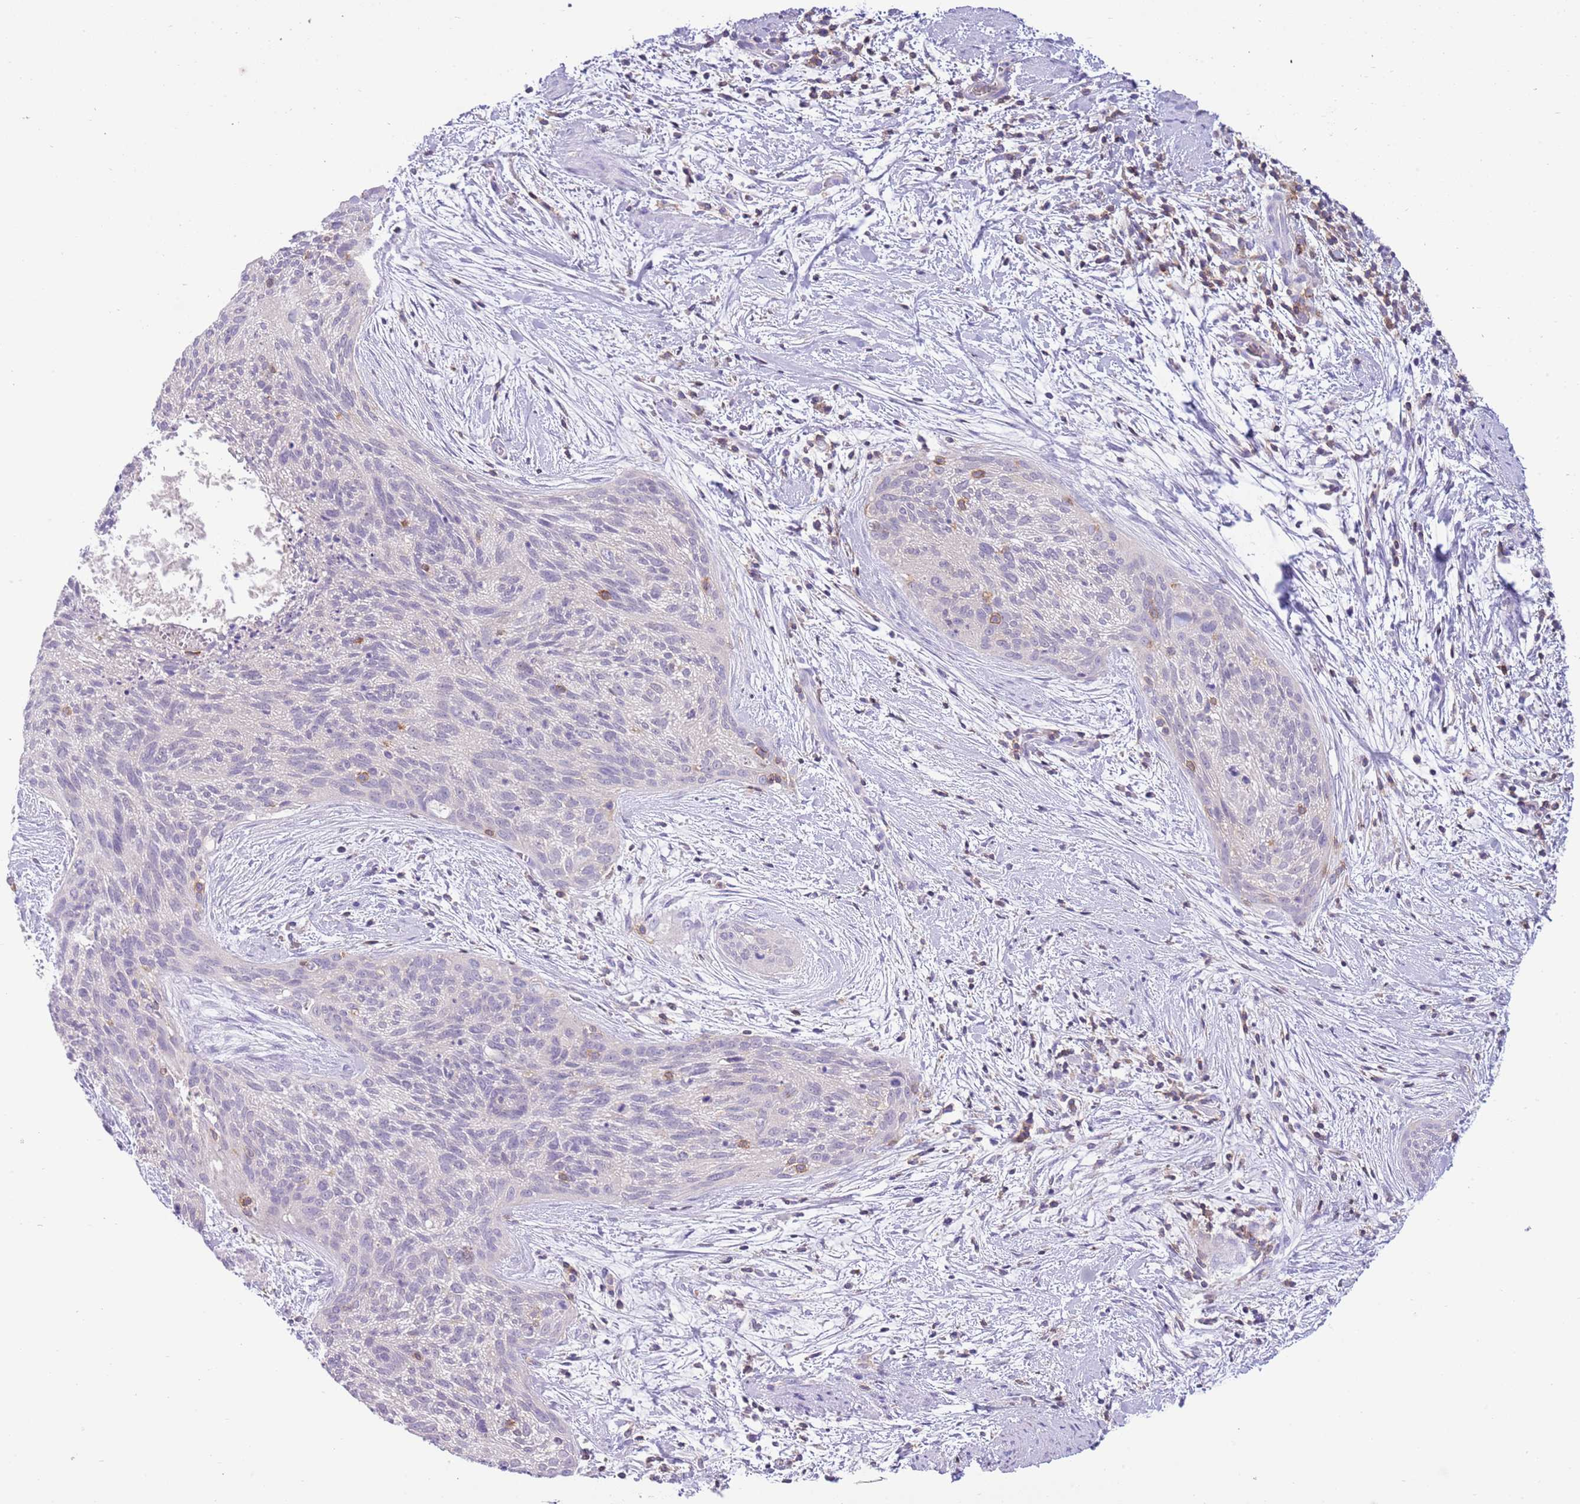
{"staining": {"intensity": "negative", "quantity": "none", "location": "none"}, "tissue": "cervical cancer", "cell_type": "Tumor cells", "image_type": "cancer", "snomed": [{"axis": "morphology", "description": "Squamous cell carcinoma, NOS"}, {"axis": "topography", "description": "Cervix"}], "caption": "Immunohistochemical staining of cervical cancer demonstrates no significant expression in tumor cells. (DAB (3,3'-diaminobenzidine) immunohistochemistry (IHC), high magnification).", "gene": "OR4Q3", "patient": {"sex": "female", "age": 55}}